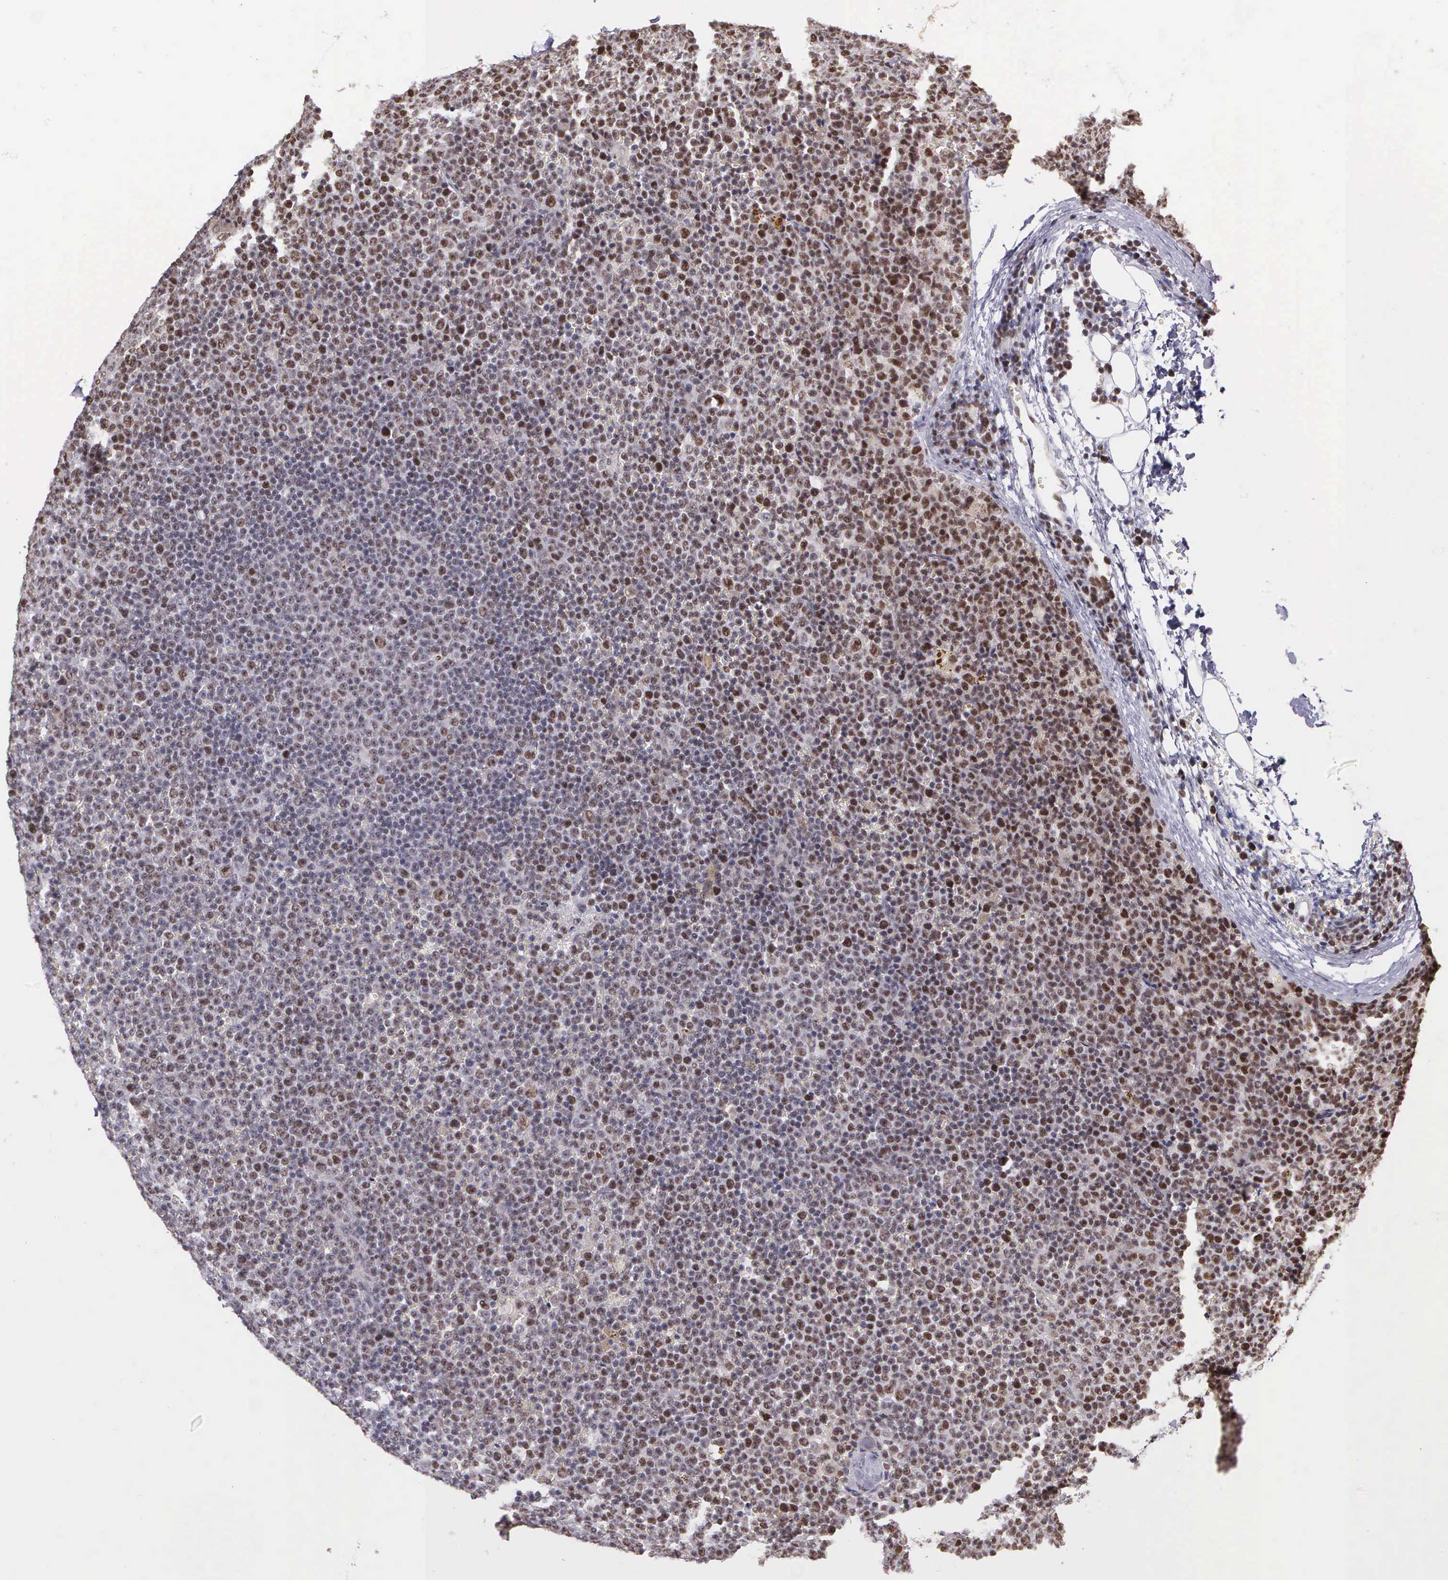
{"staining": {"intensity": "moderate", "quantity": "25%-75%", "location": "nuclear"}, "tissue": "lymphoma", "cell_type": "Tumor cells", "image_type": "cancer", "snomed": [{"axis": "morphology", "description": "Malignant lymphoma, non-Hodgkin's type, Low grade"}, {"axis": "topography", "description": "Lymph node"}], "caption": "Immunohistochemical staining of malignant lymphoma, non-Hodgkin's type (low-grade) displays medium levels of moderate nuclear protein expression in about 25%-75% of tumor cells.", "gene": "UBR7", "patient": {"sex": "male", "age": 50}}